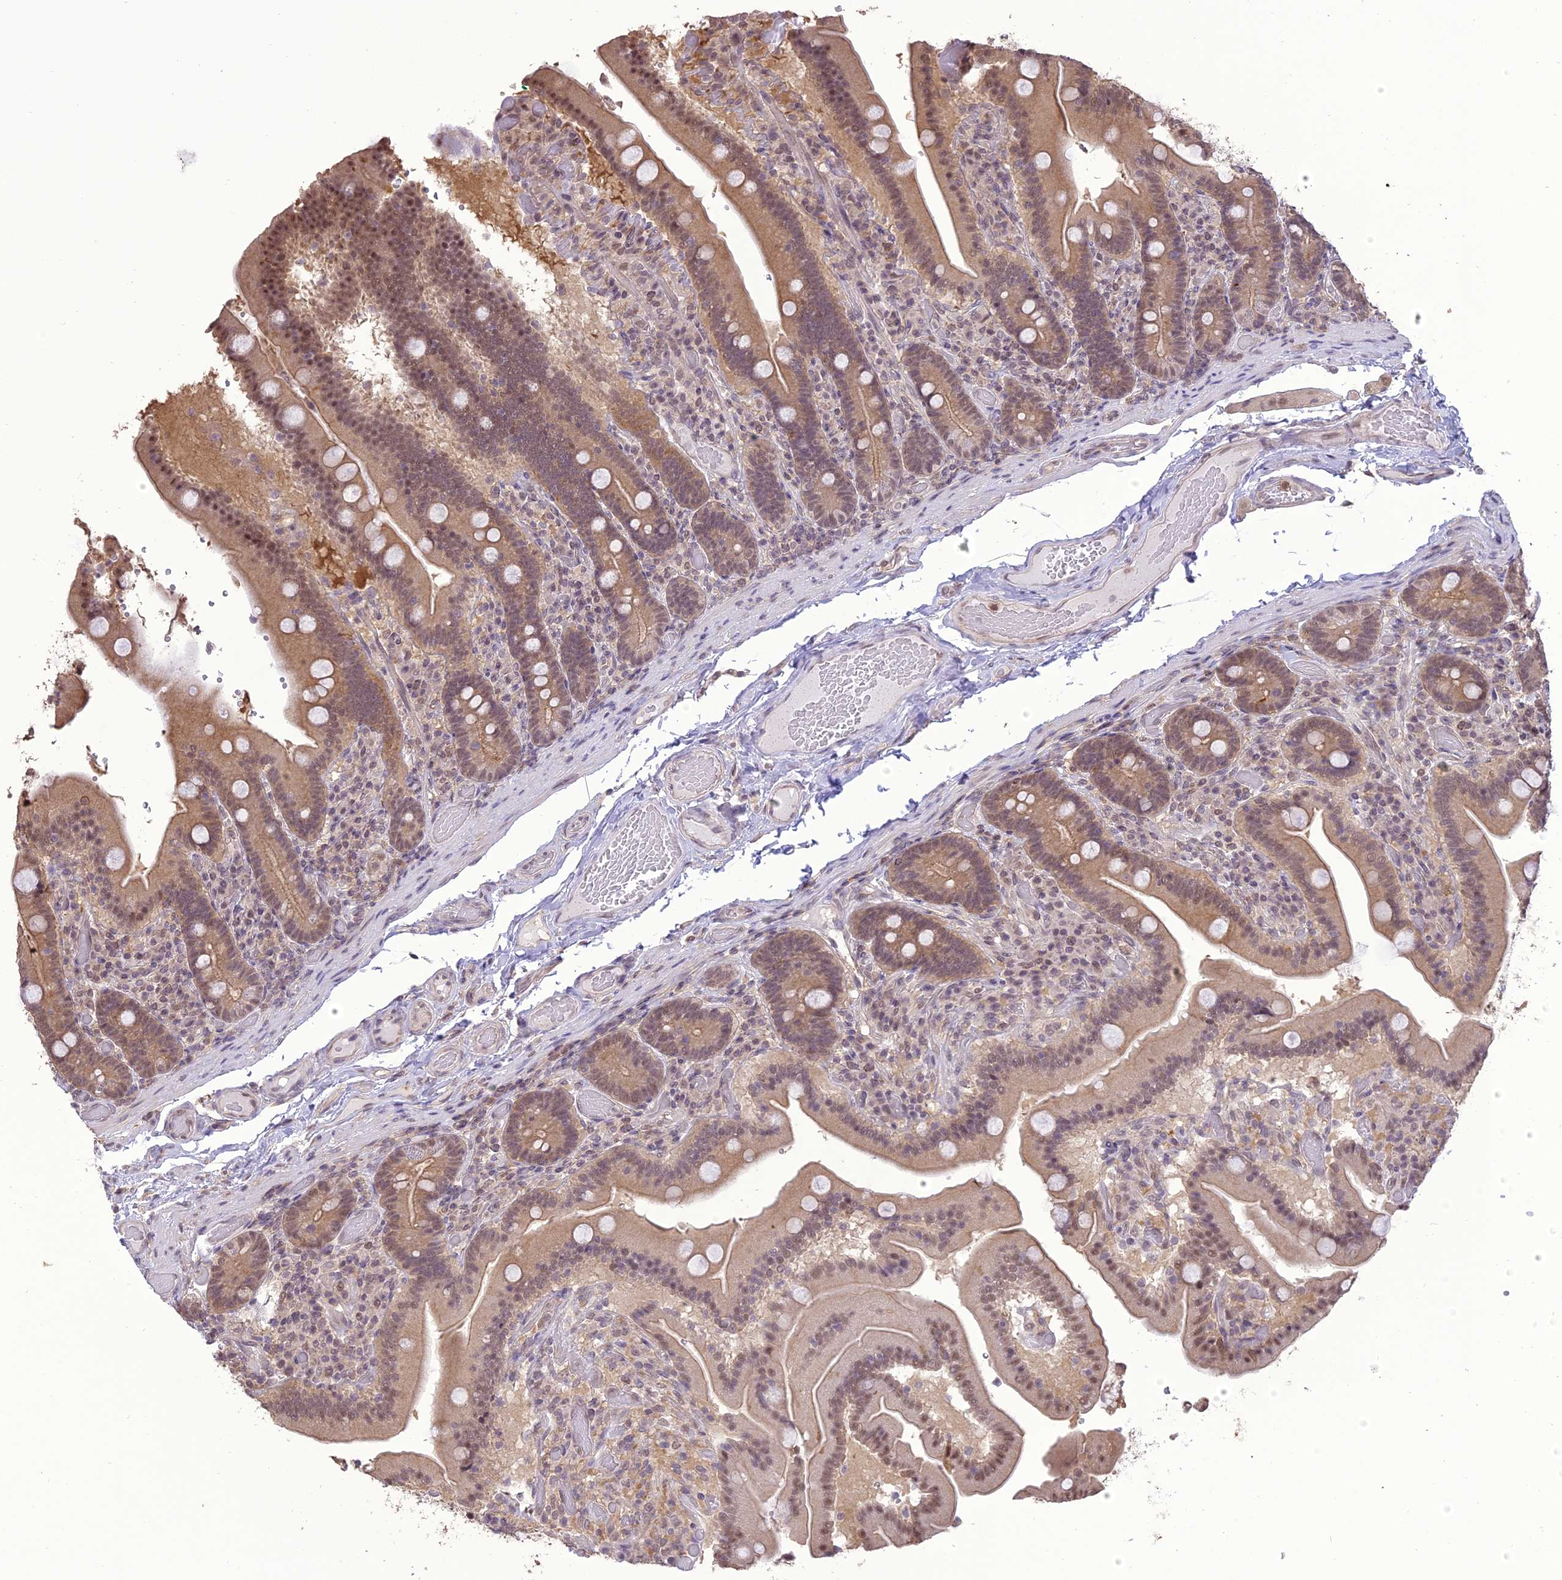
{"staining": {"intensity": "moderate", "quantity": "25%-75%", "location": "cytoplasmic/membranous,nuclear"}, "tissue": "duodenum", "cell_type": "Glandular cells", "image_type": "normal", "snomed": [{"axis": "morphology", "description": "Normal tissue, NOS"}, {"axis": "topography", "description": "Duodenum"}], "caption": "Unremarkable duodenum was stained to show a protein in brown. There is medium levels of moderate cytoplasmic/membranous,nuclear expression in about 25%-75% of glandular cells. The staining was performed using DAB (3,3'-diaminobenzidine) to visualize the protein expression in brown, while the nuclei were stained in blue with hematoxylin (Magnification: 20x).", "gene": "TIGD7", "patient": {"sex": "female", "age": 62}}